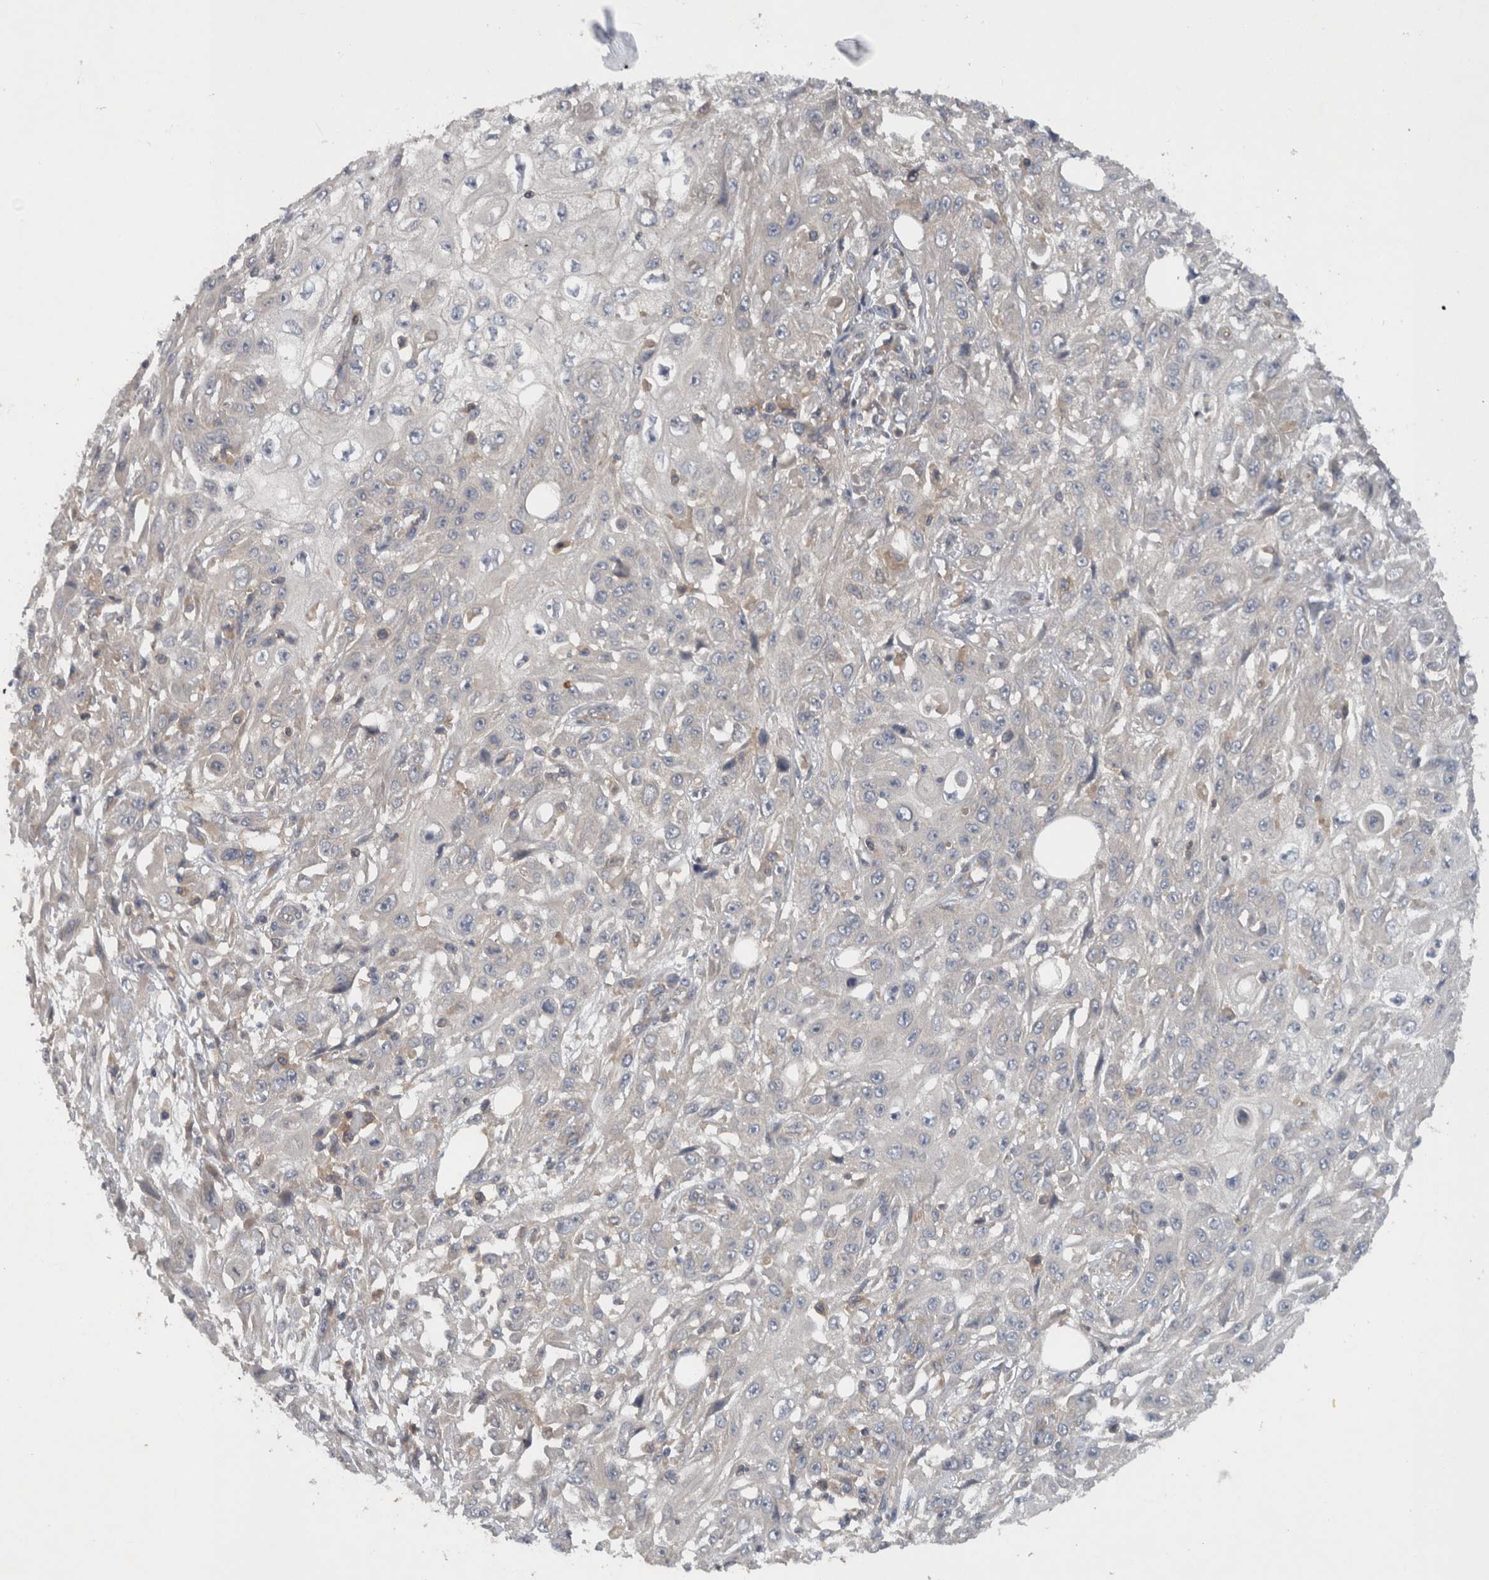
{"staining": {"intensity": "negative", "quantity": "none", "location": "none"}, "tissue": "skin cancer", "cell_type": "Tumor cells", "image_type": "cancer", "snomed": [{"axis": "morphology", "description": "Squamous cell carcinoma, NOS"}, {"axis": "morphology", "description": "Squamous cell carcinoma, metastatic, NOS"}, {"axis": "topography", "description": "Skin"}, {"axis": "topography", "description": "Lymph node"}], "caption": "Skin cancer was stained to show a protein in brown. There is no significant positivity in tumor cells. Brightfield microscopy of IHC stained with DAB (brown) and hematoxylin (blue), captured at high magnification.", "gene": "SCARA5", "patient": {"sex": "male", "age": 75}}